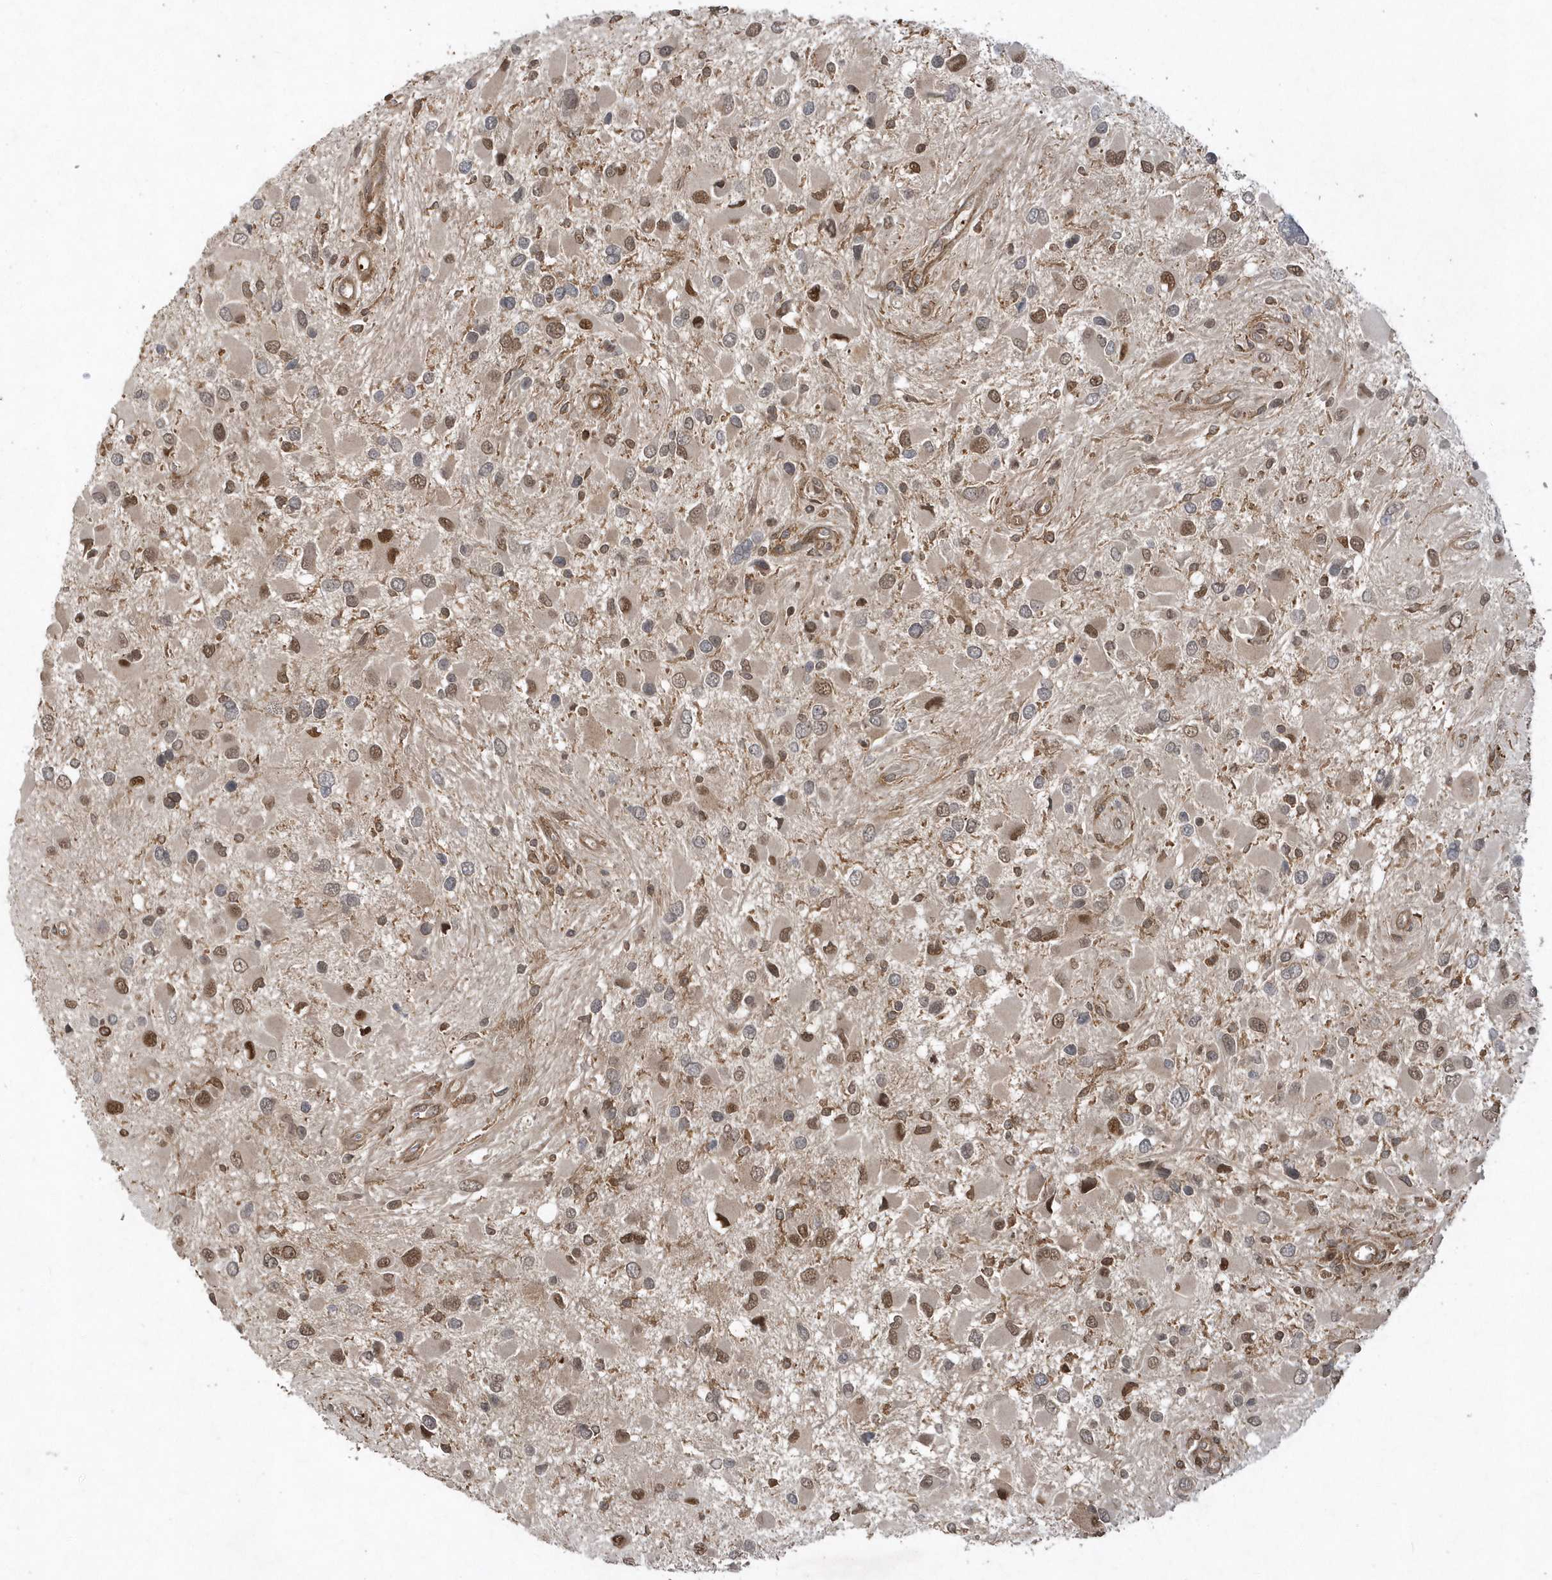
{"staining": {"intensity": "moderate", "quantity": "<25%", "location": "nuclear"}, "tissue": "glioma", "cell_type": "Tumor cells", "image_type": "cancer", "snomed": [{"axis": "morphology", "description": "Glioma, malignant, High grade"}, {"axis": "topography", "description": "Brain"}], "caption": "A low amount of moderate nuclear expression is identified in about <25% of tumor cells in glioma tissue.", "gene": "ACYP1", "patient": {"sex": "male", "age": 53}}